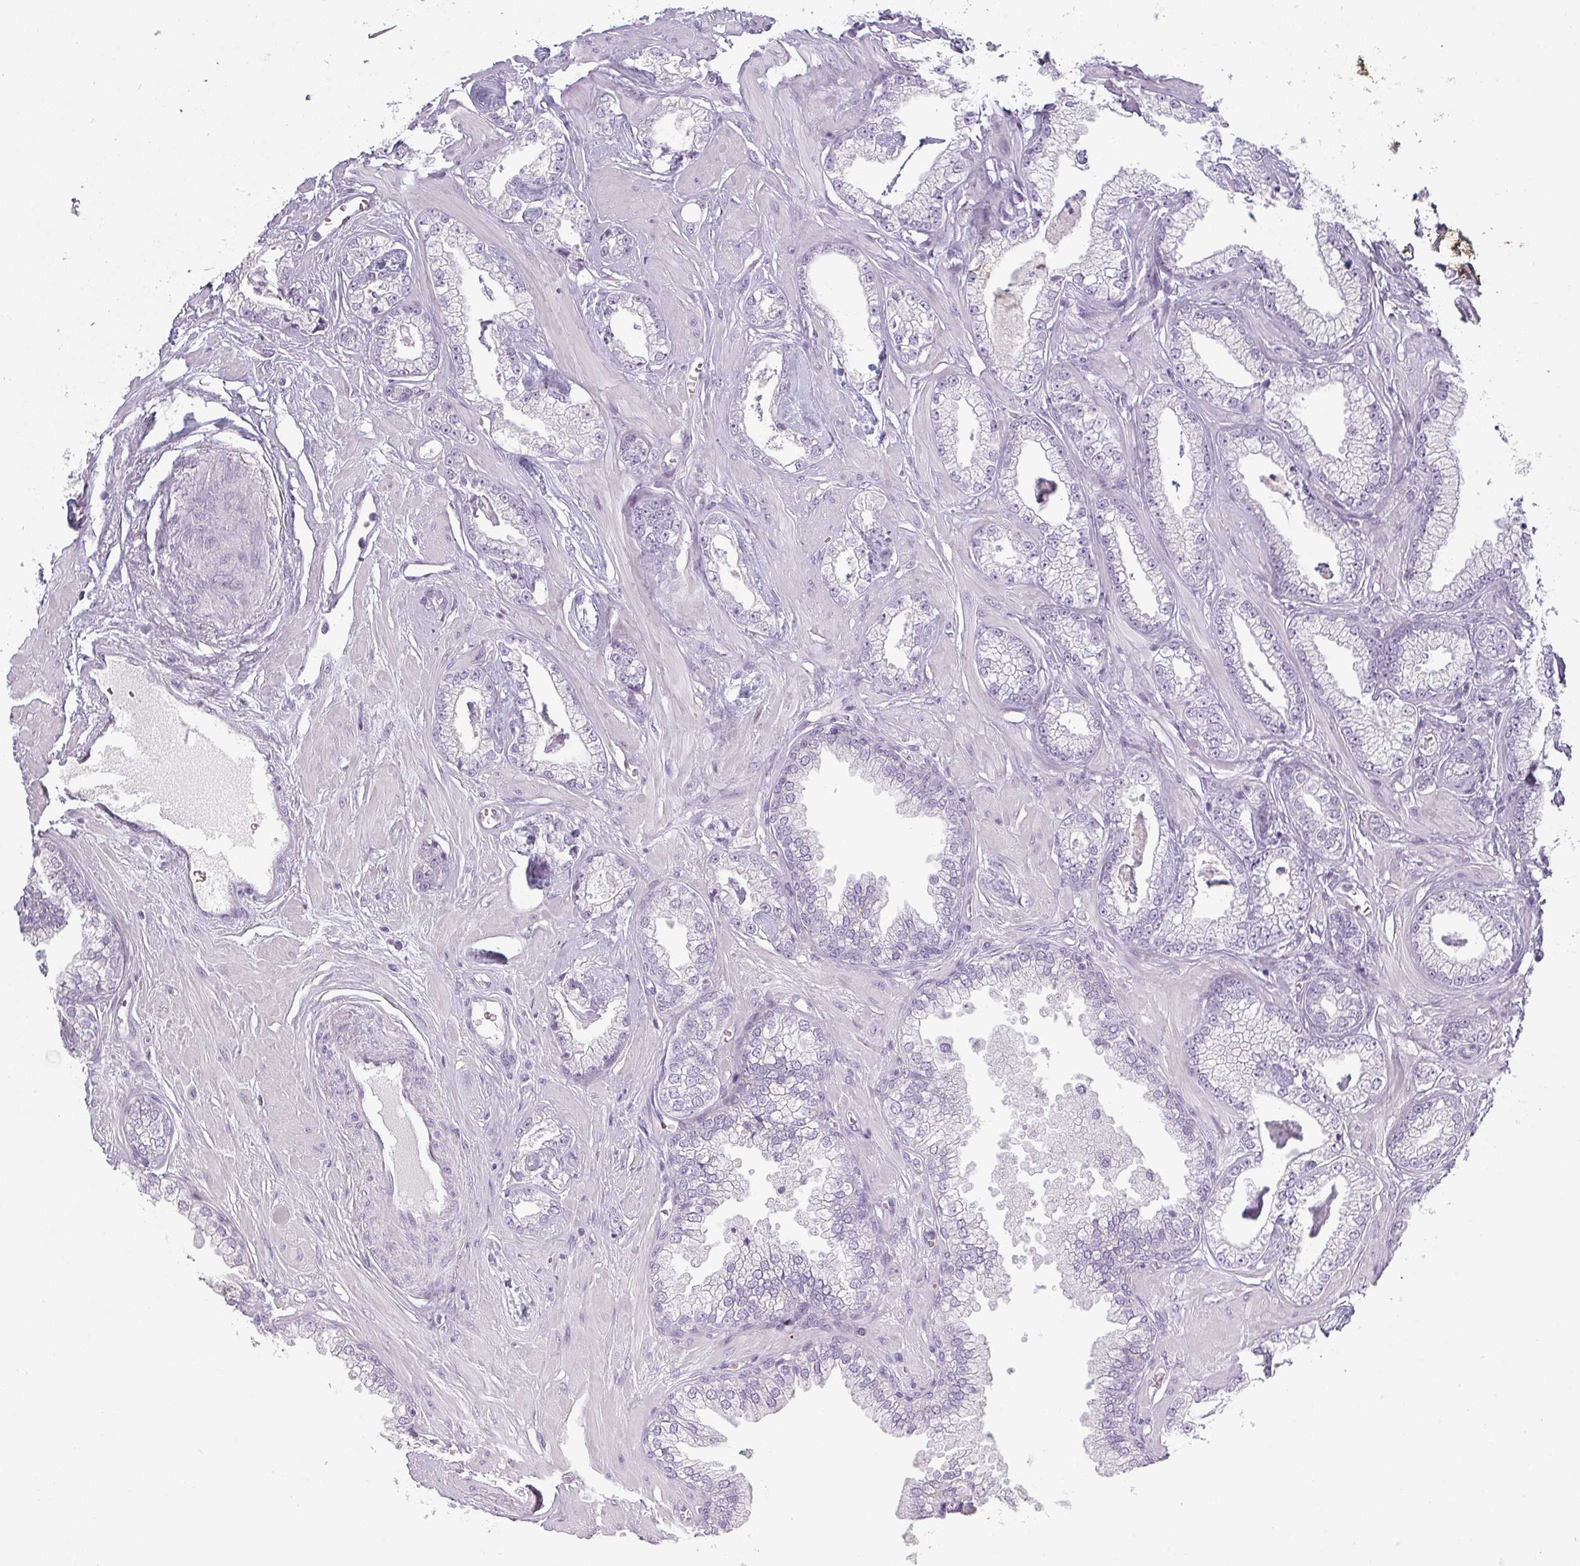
{"staining": {"intensity": "negative", "quantity": "none", "location": "none"}, "tissue": "prostate cancer", "cell_type": "Tumor cells", "image_type": "cancer", "snomed": [{"axis": "morphology", "description": "Adenocarcinoma, Low grade"}, {"axis": "topography", "description": "Prostate"}], "caption": "Photomicrograph shows no protein positivity in tumor cells of prostate adenocarcinoma (low-grade) tissue.", "gene": "SFTPA1", "patient": {"sex": "male", "age": 60}}